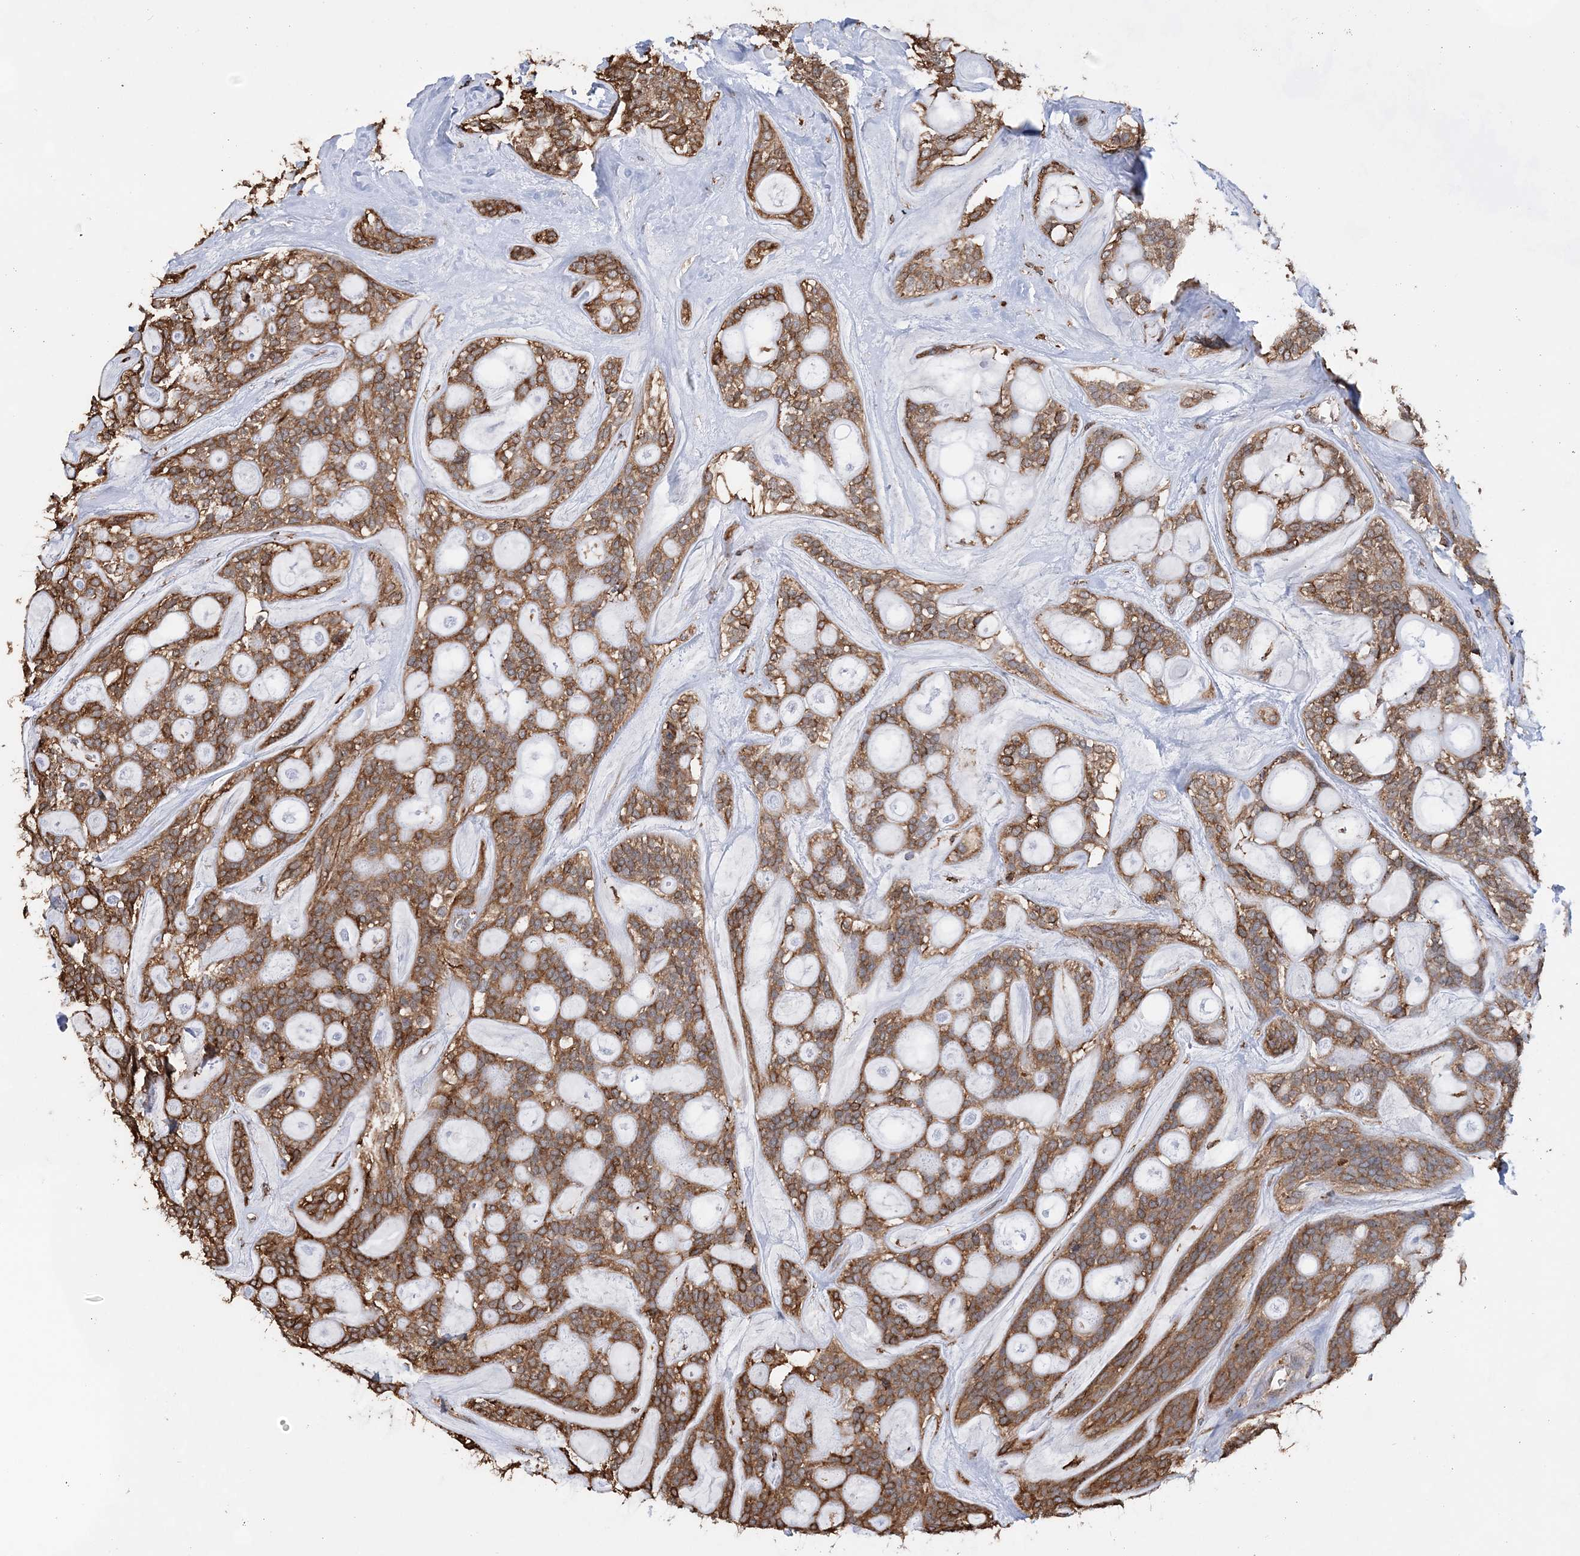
{"staining": {"intensity": "moderate", "quantity": ">75%", "location": "cytoplasmic/membranous"}, "tissue": "head and neck cancer", "cell_type": "Tumor cells", "image_type": "cancer", "snomed": [{"axis": "morphology", "description": "Adenocarcinoma, NOS"}, {"axis": "topography", "description": "Head-Neck"}], "caption": "Moderate cytoplasmic/membranous protein staining is present in approximately >75% of tumor cells in head and neck adenocarcinoma. (DAB (3,3'-diaminobenzidine) IHC with brightfield microscopy, high magnification).", "gene": "WDR12", "patient": {"sex": "male", "age": 66}}